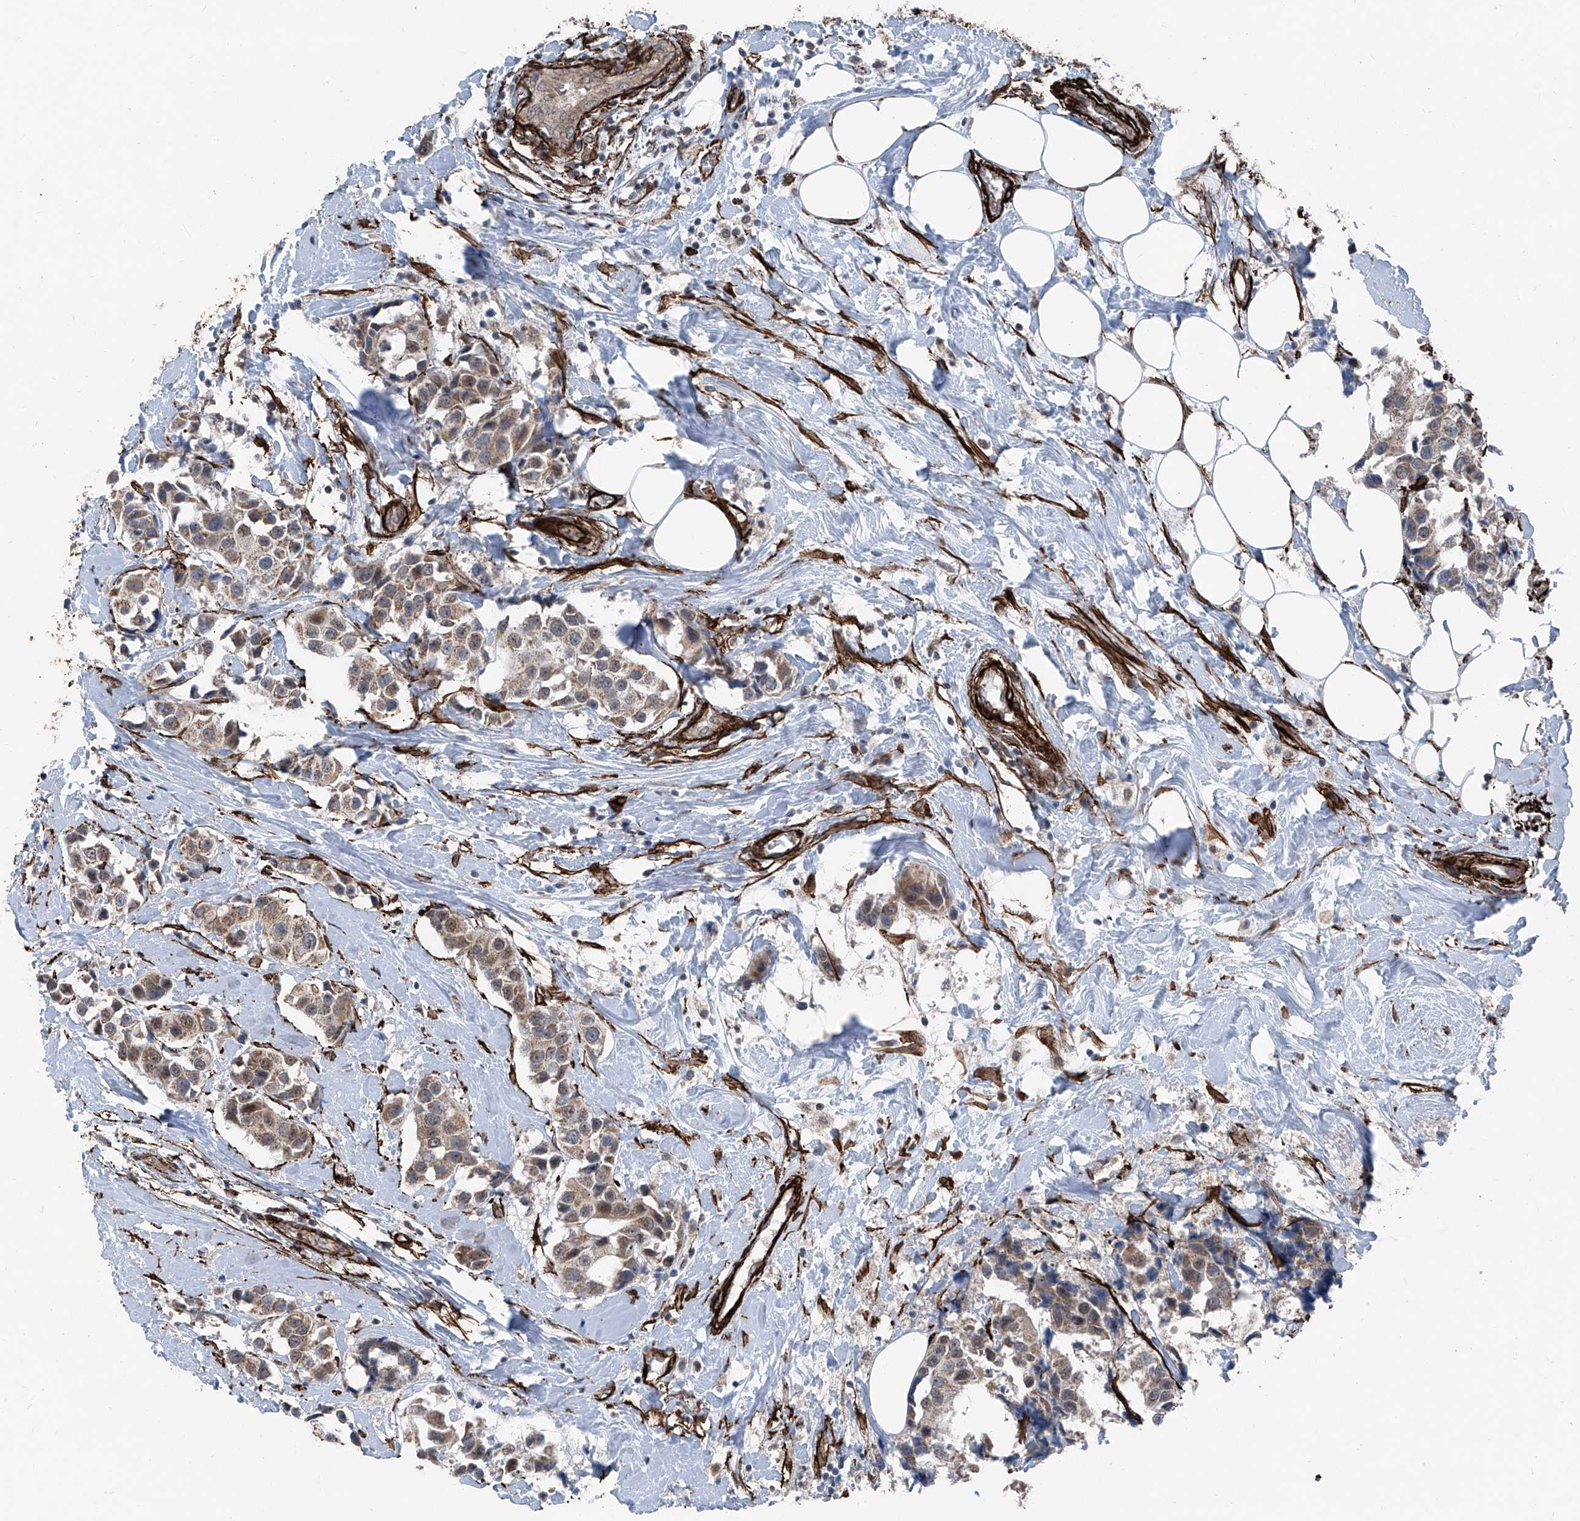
{"staining": {"intensity": "weak", "quantity": "25%-75%", "location": "cytoplasmic/membranous,nuclear"}, "tissue": "breast cancer", "cell_type": "Tumor cells", "image_type": "cancer", "snomed": [{"axis": "morphology", "description": "Normal tissue, NOS"}, {"axis": "morphology", "description": "Duct carcinoma"}, {"axis": "topography", "description": "Breast"}], "caption": "Immunohistochemical staining of human breast cancer (intraductal carcinoma) shows weak cytoplasmic/membranous and nuclear protein positivity in approximately 25%-75% of tumor cells.", "gene": "COA7", "patient": {"sex": "female", "age": 39}}